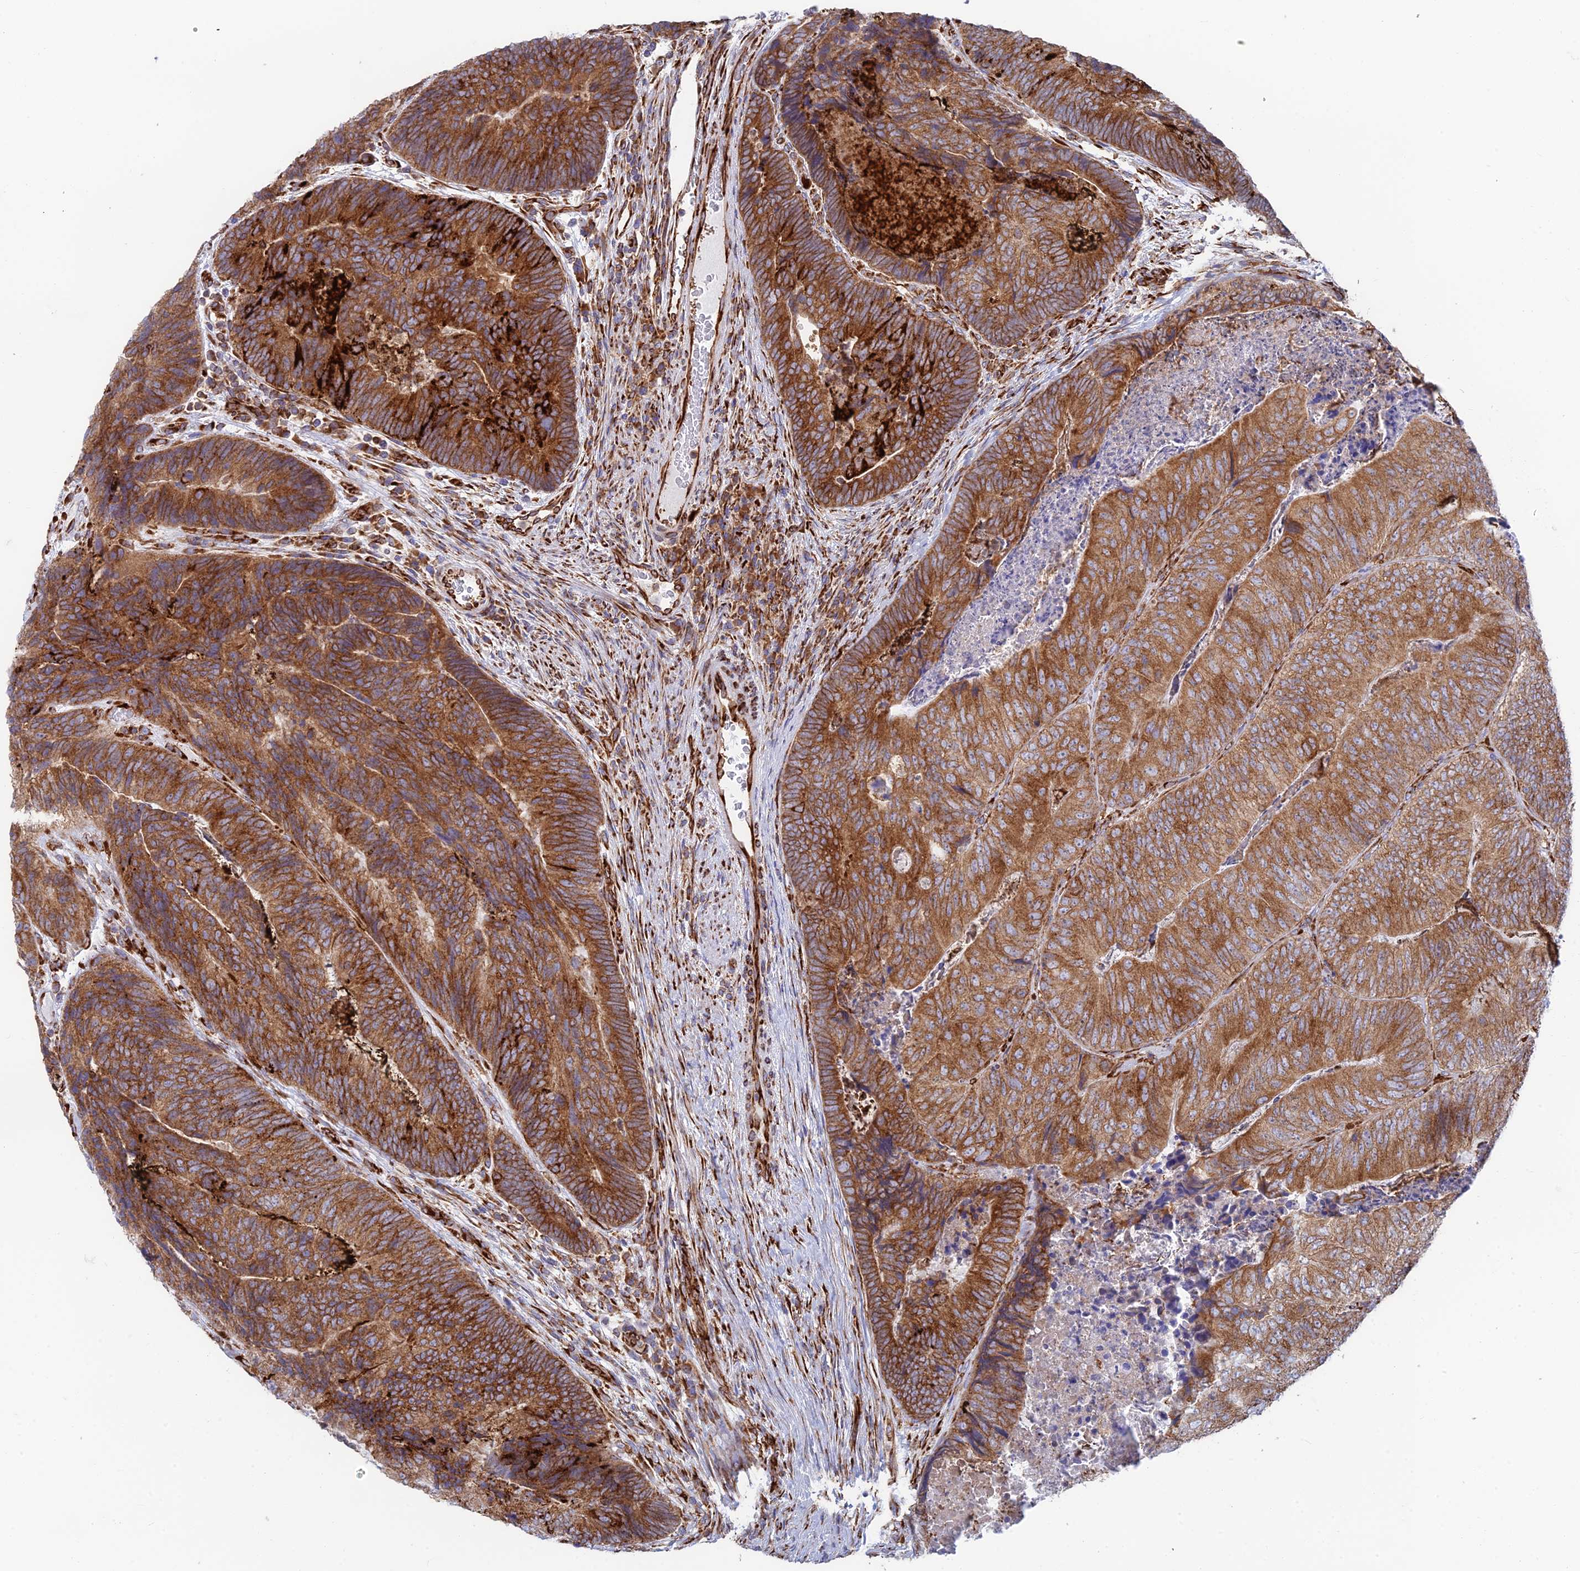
{"staining": {"intensity": "strong", "quantity": ">75%", "location": "cytoplasmic/membranous"}, "tissue": "colorectal cancer", "cell_type": "Tumor cells", "image_type": "cancer", "snomed": [{"axis": "morphology", "description": "Adenocarcinoma, NOS"}, {"axis": "topography", "description": "Colon"}], "caption": "Colorectal cancer (adenocarcinoma) stained with immunohistochemistry demonstrates strong cytoplasmic/membranous positivity in about >75% of tumor cells. (Brightfield microscopy of DAB IHC at high magnification).", "gene": "CCDC69", "patient": {"sex": "female", "age": 67}}